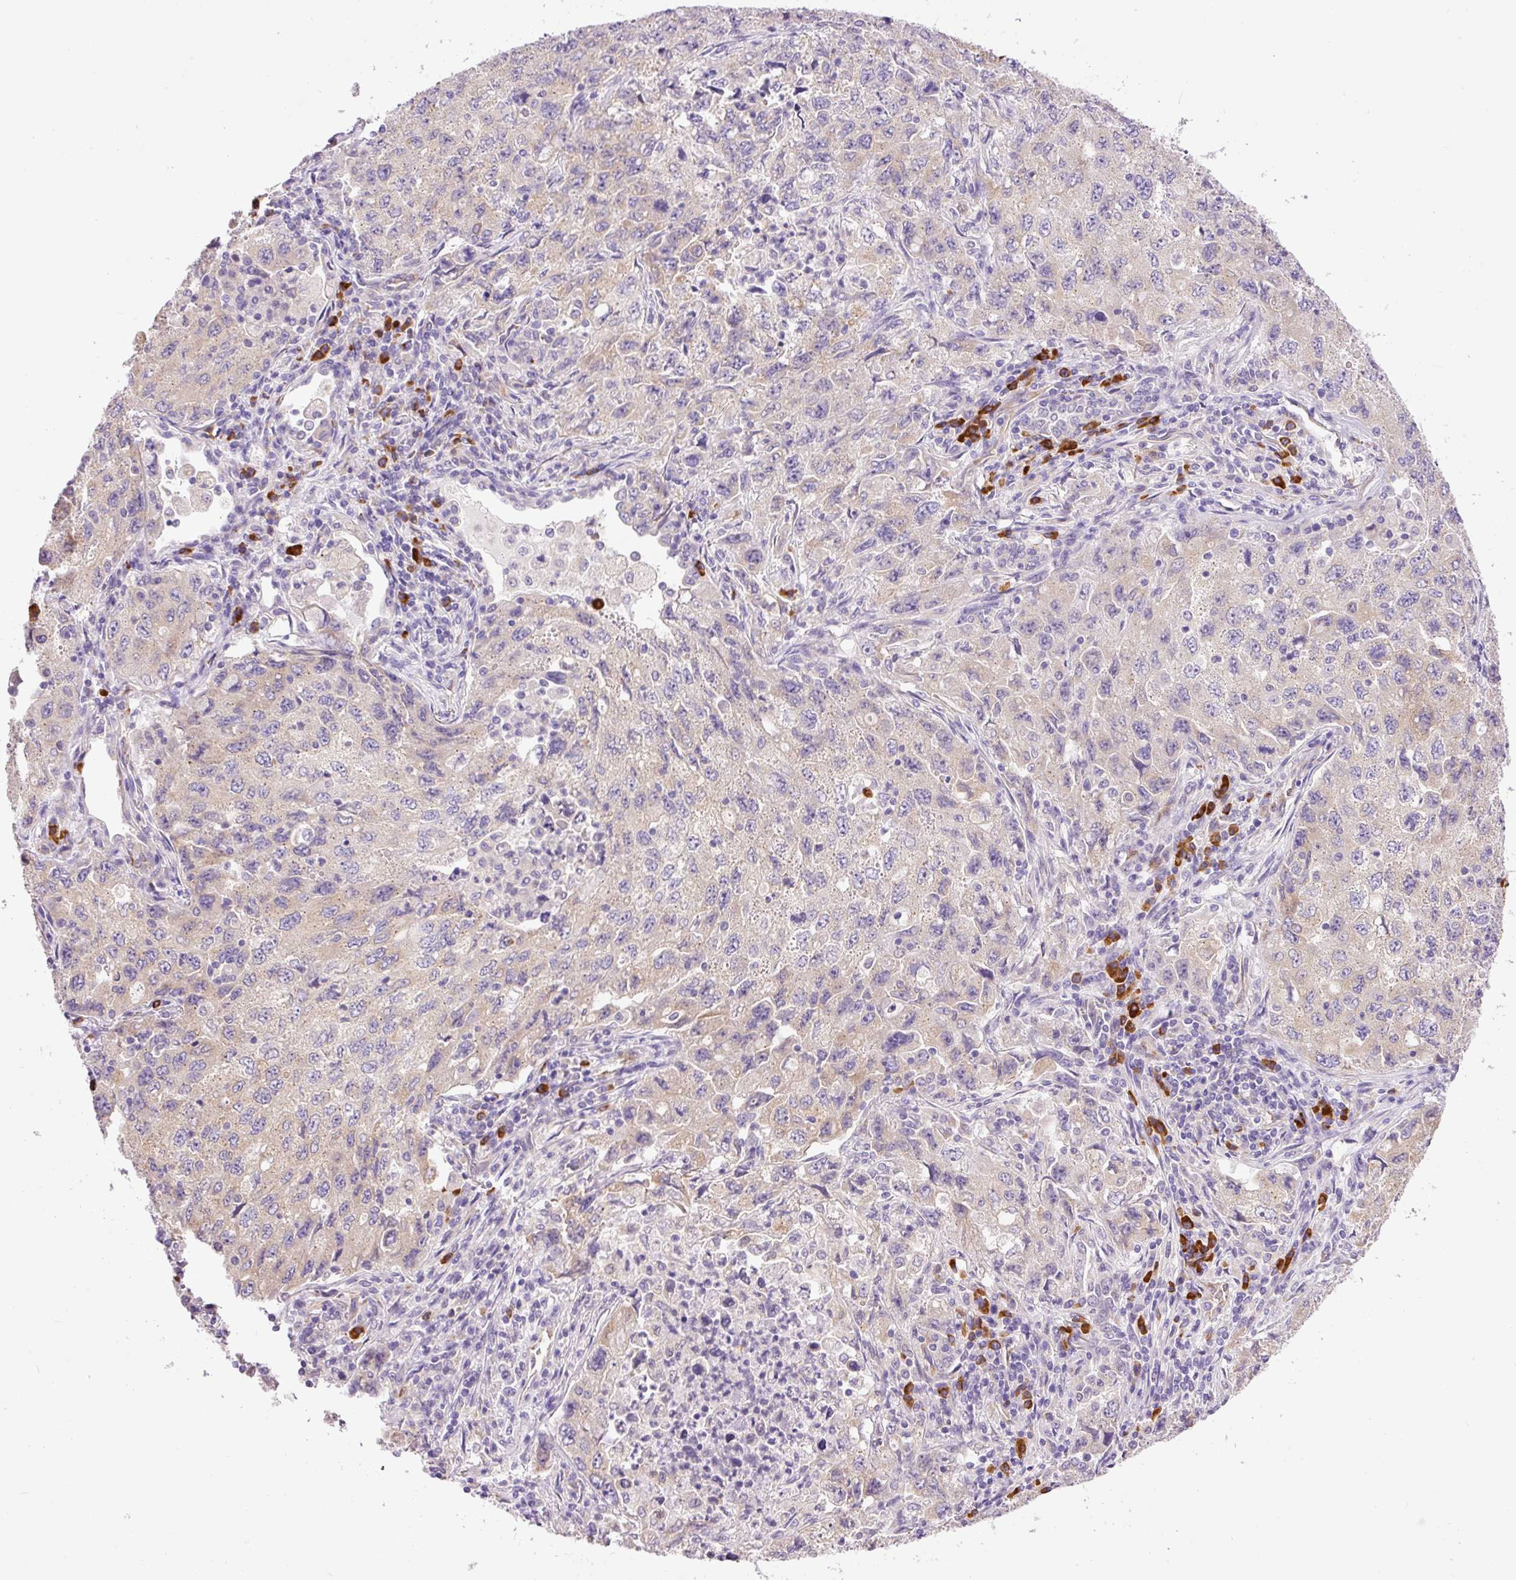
{"staining": {"intensity": "weak", "quantity": "<25%", "location": "cytoplasmic/membranous"}, "tissue": "lung cancer", "cell_type": "Tumor cells", "image_type": "cancer", "snomed": [{"axis": "morphology", "description": "Adenocarcinoma, NOS"}, {"axis": "topography", "description": "Lung"}], "caption": "DAB immunohistochemical staining of human lung adenocarcinoma displays no significant staining in tumor cells. (Immunohistochemistry, brightfield microscopy, high magnification).", "gene": "PNPLA5", "patient": {"sex": "female", "age": 57}}